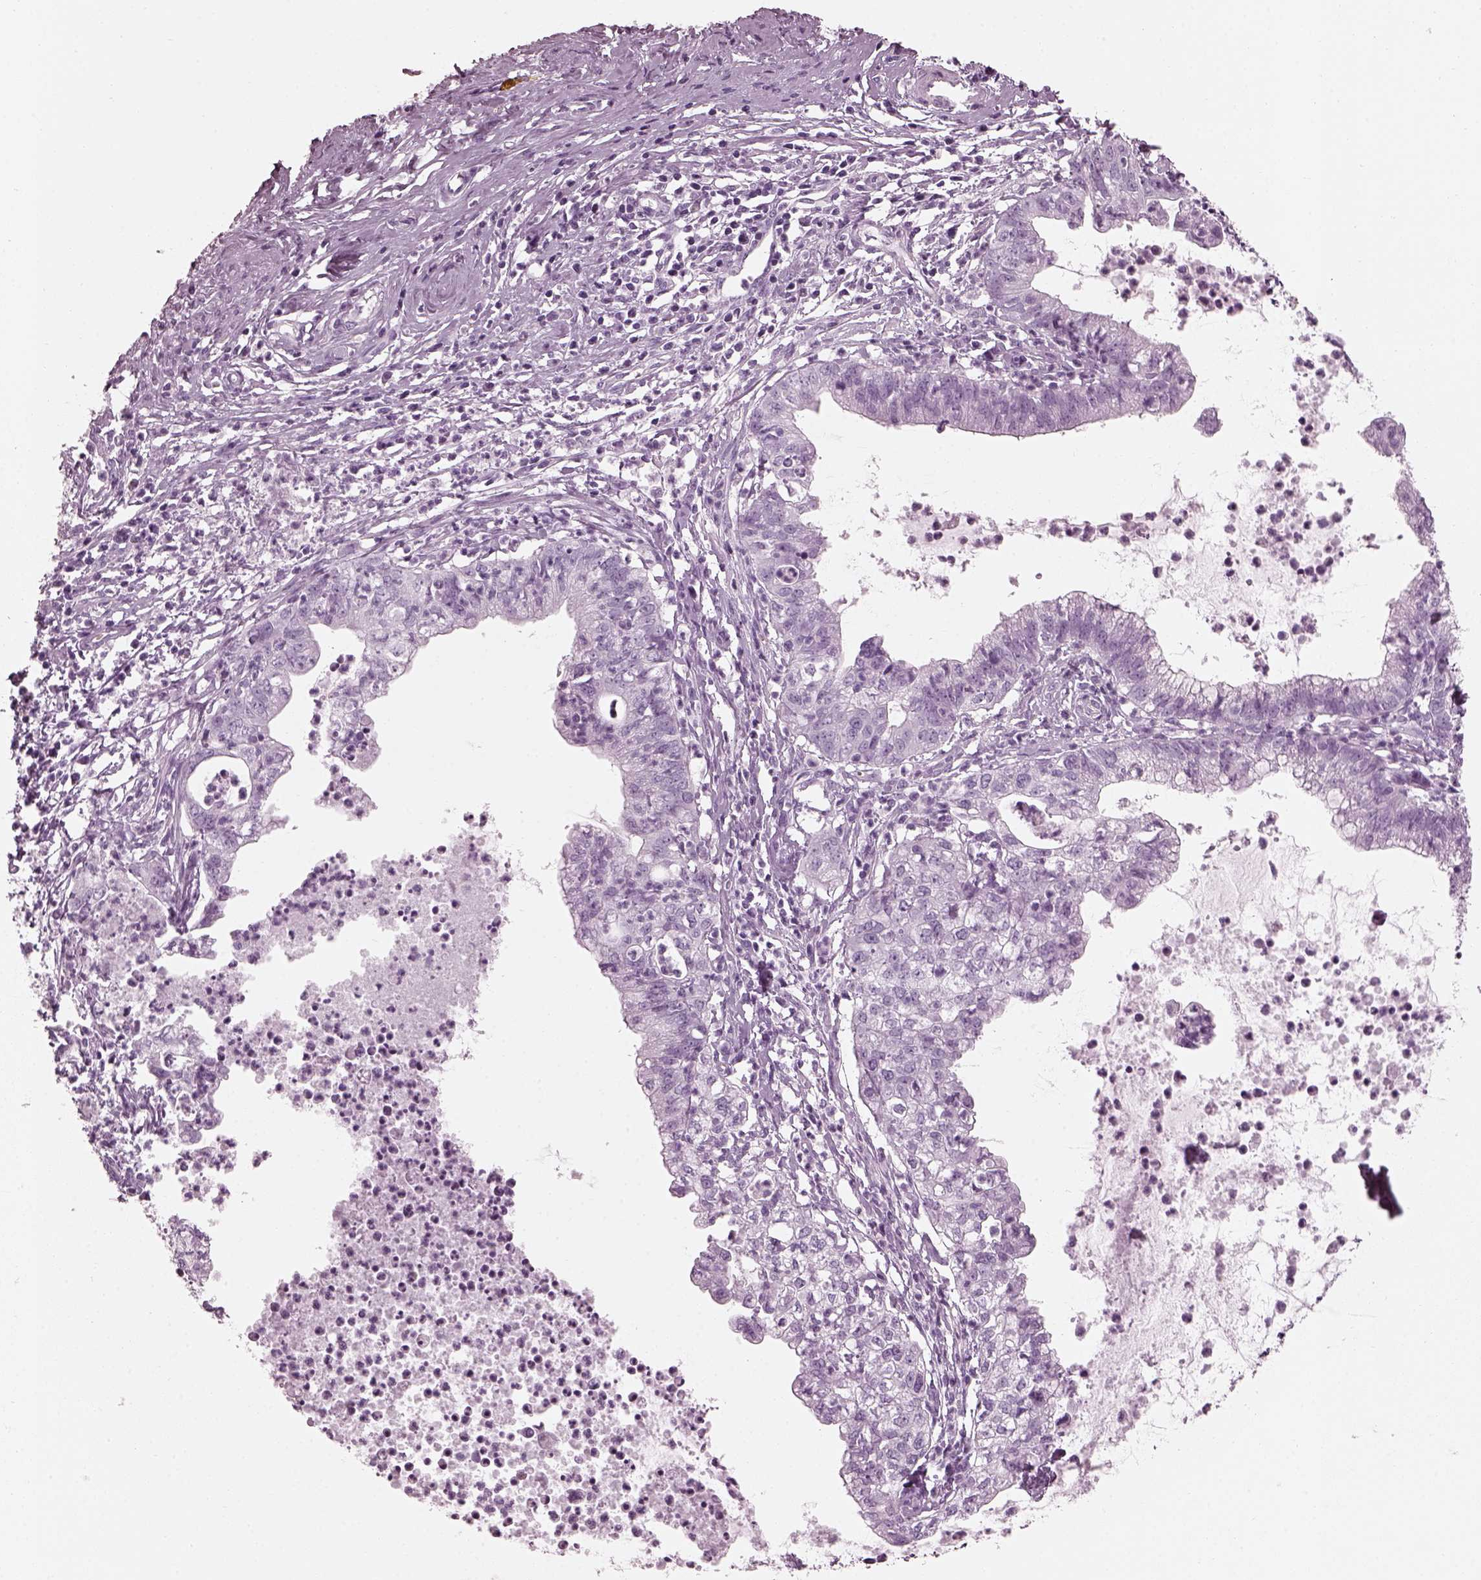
{"staining": {"intensity": "negative", "quantity": "none", "location": "none"}, "tissue": "cervical cancer", "cell_type": "Tumor cells", "image_type": "cancer", "snomed": [{"axis": "morphology", "description": "Normal tissue, NOS"}, {"axis": "morphology", "description": "Adenocarcinoma, NOS"}, {"axis": "topography", "description": "Cervix"}], "caption": "Histopathology image shows no protein expression in tumor cells of cervical cancer tissue. The staining is performed using DAB brown chromogen with nuclei counter-stained in using hematoxylin.", "gene": "TCHHL1", "patient": {"sex": "female", "age": 38}}